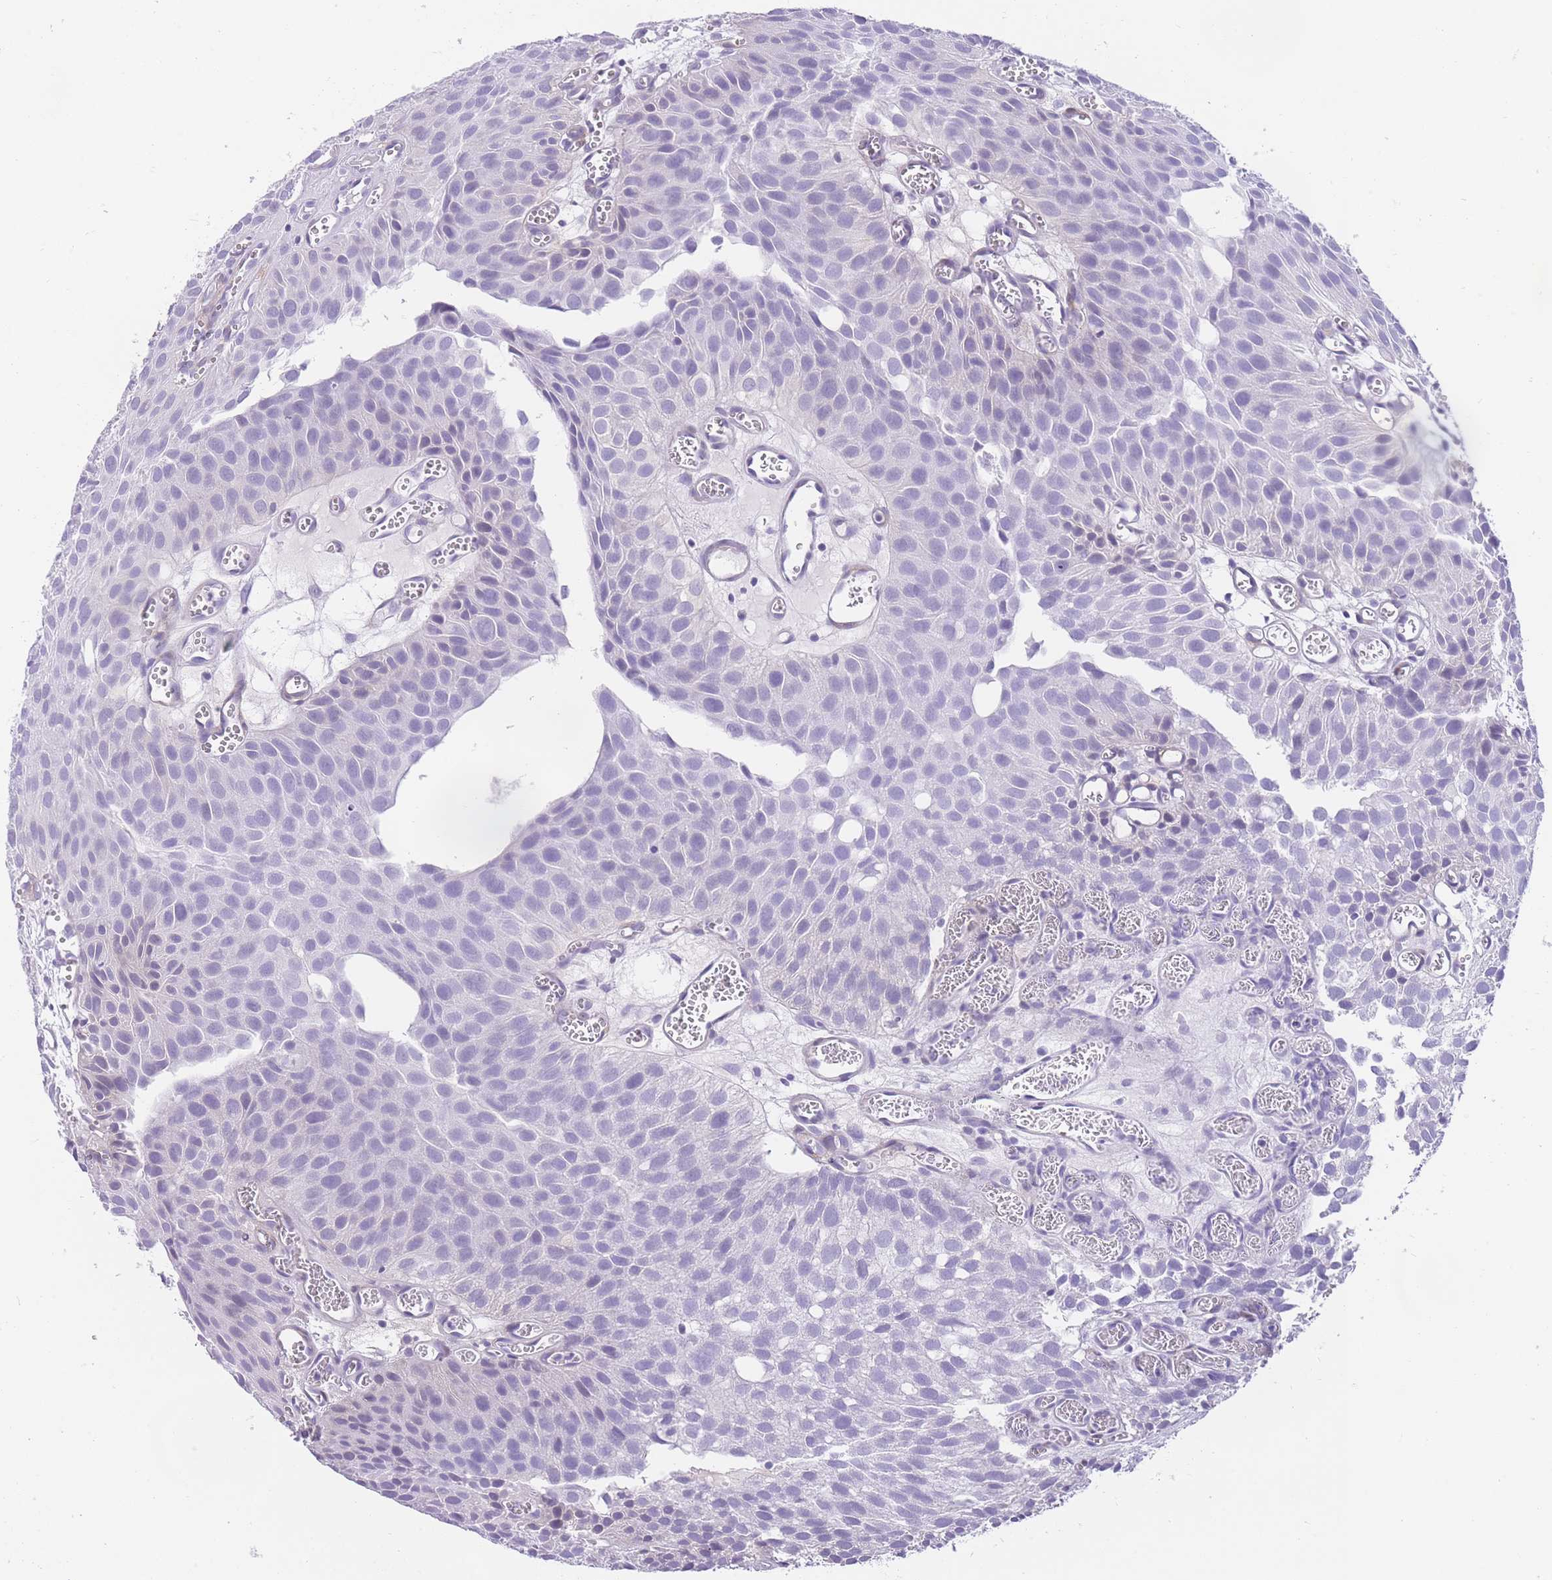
{"staining": {"intensity": "negative", "quantity": "none", "location": "none"}, "tissue": "urothelial cancer", "cell_type": "Tumor cells", "image_type": "cancer", "snomed": [{"axis": "morphology", "description": "Urothelial carcinoma, Low grade"}, {"axis": "topography", "description": "Urinary bladder"}], "caption": "Tumor cells are negative for brown protein staining in urothelial cancer. (DAB (3,3'-diaminobenzidine) IHC visualized using brightfield microscopy, high magnification).", "gene": "OR11H12", "patient": {"sex": "male", "age": 88}}